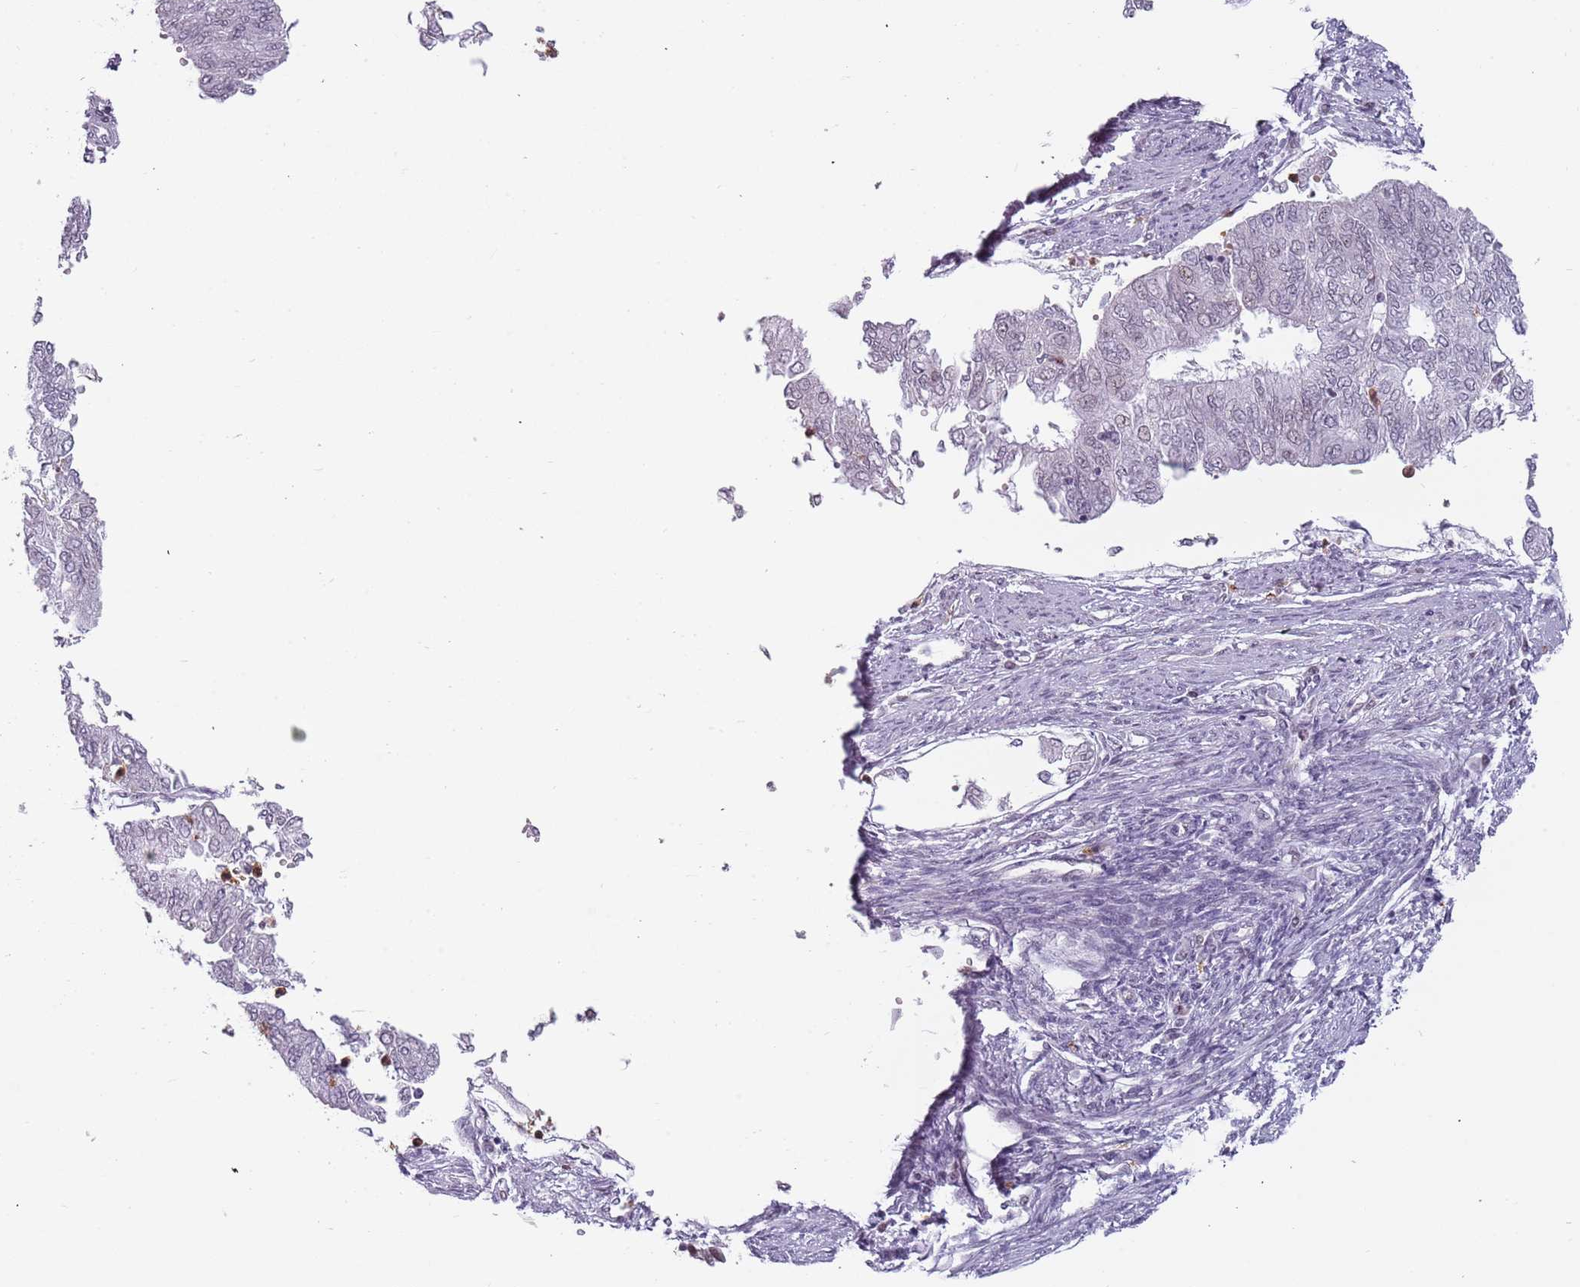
{"staining": {"intensity": "negative", "quantity": "none", "location": "none"}, "tissue": "endometrial cancer", "cell_type": "Tumor cells", "image_type": "cancer", "snomed": [{"axis": "morphology", "description": "Adenocarcinoma, NOS"}, {"axis": "topography", "description": "Endometrium"}], "caption": "Micrograph shows no protein staining in tumor cells of adenocarcinoma (endometrial) tissue.", "gene": "REXO4", "patient": {"sex": "female", "age": 68}}